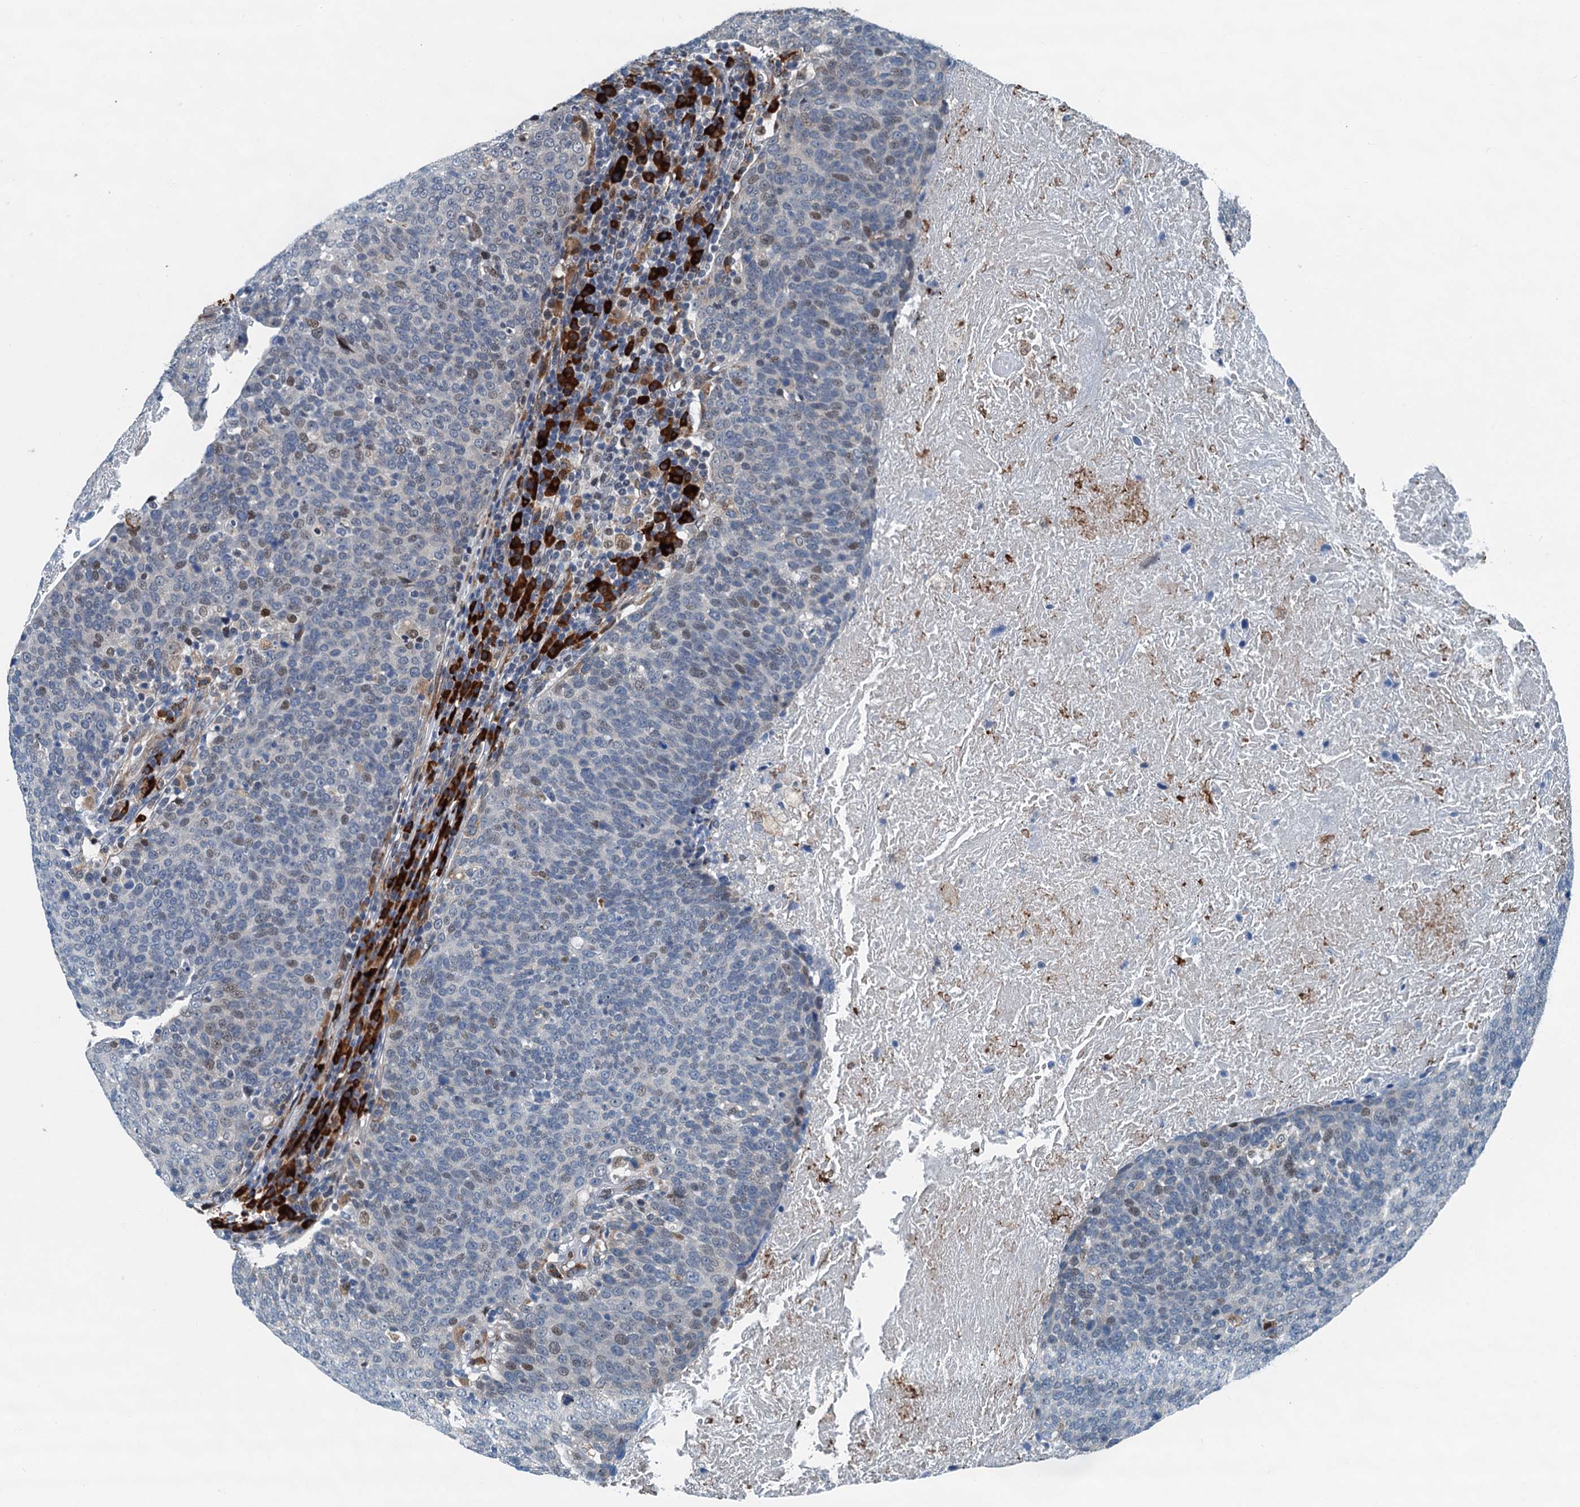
{"staining": {"intensity": "weak", "quantity": "<25%", "location": "nuclear"}, "tissue": "head and neck cancer", "cell_type": "Tumor cells", "image_type": "cancer", "snomed": [{"axis": "morphology", "description": "Squamous cell carcinoma, NOS"}, {"axis": "morphology", "description": "Squamous cell carcinoma, metastatic, NOS"}, {"axis": "topography", "description": "Lymph node"}, {"axis": "topography", "description": "Head-Neck"}], "caption": "This is a photomicrograph of immunohistochemistry staining of head and neck cancer (metastatic squamous cell carcinoma), which shows no positivity in tumor cells.", "gene": "TAMALIN", "patient": {"sex": "male", "age": 62}}